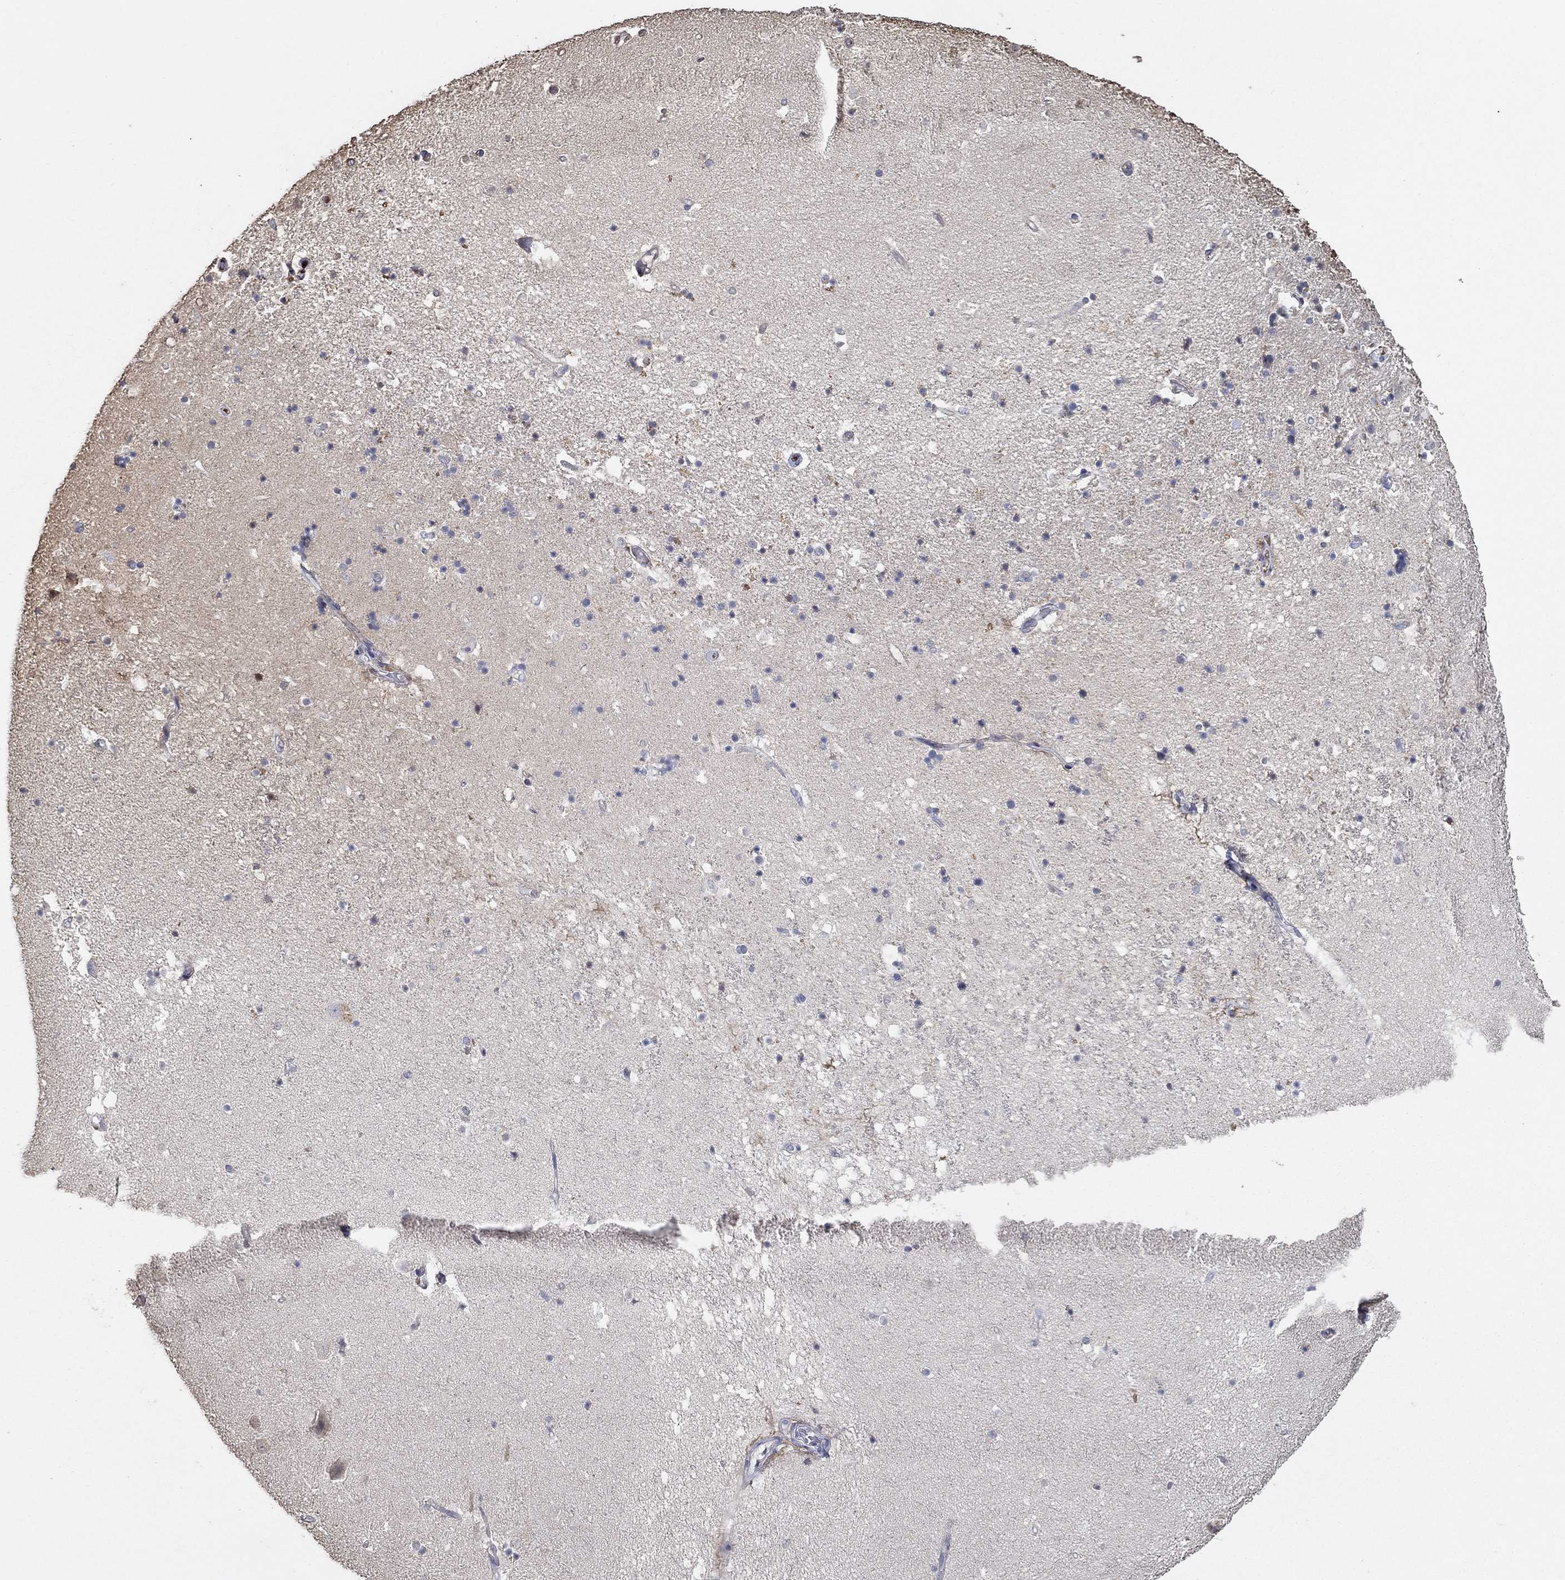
{"staining": {"intensity": "negative", "quantity": "none", "location": "none"}, "tissue": "hippocampus", "cell_type": "Glial cells", "image_type": "normal", "snomed": [{"axis": "morphology", "description": "Normal tissue, NOS"}, {"axis": "topography", "description": "Hippocampus"}], "caption": "This is a micrograph of immunohistochemistry staining of benign hippocampus, which shows no expression in glial cells. The staining was performed using DAB to visualize the protein expression in brown, while the nuclei were stained in blue with hematoxylin (Magnification: 20x).", "gene": "IL10", "patient": {"sex": "male", "age": 49}}